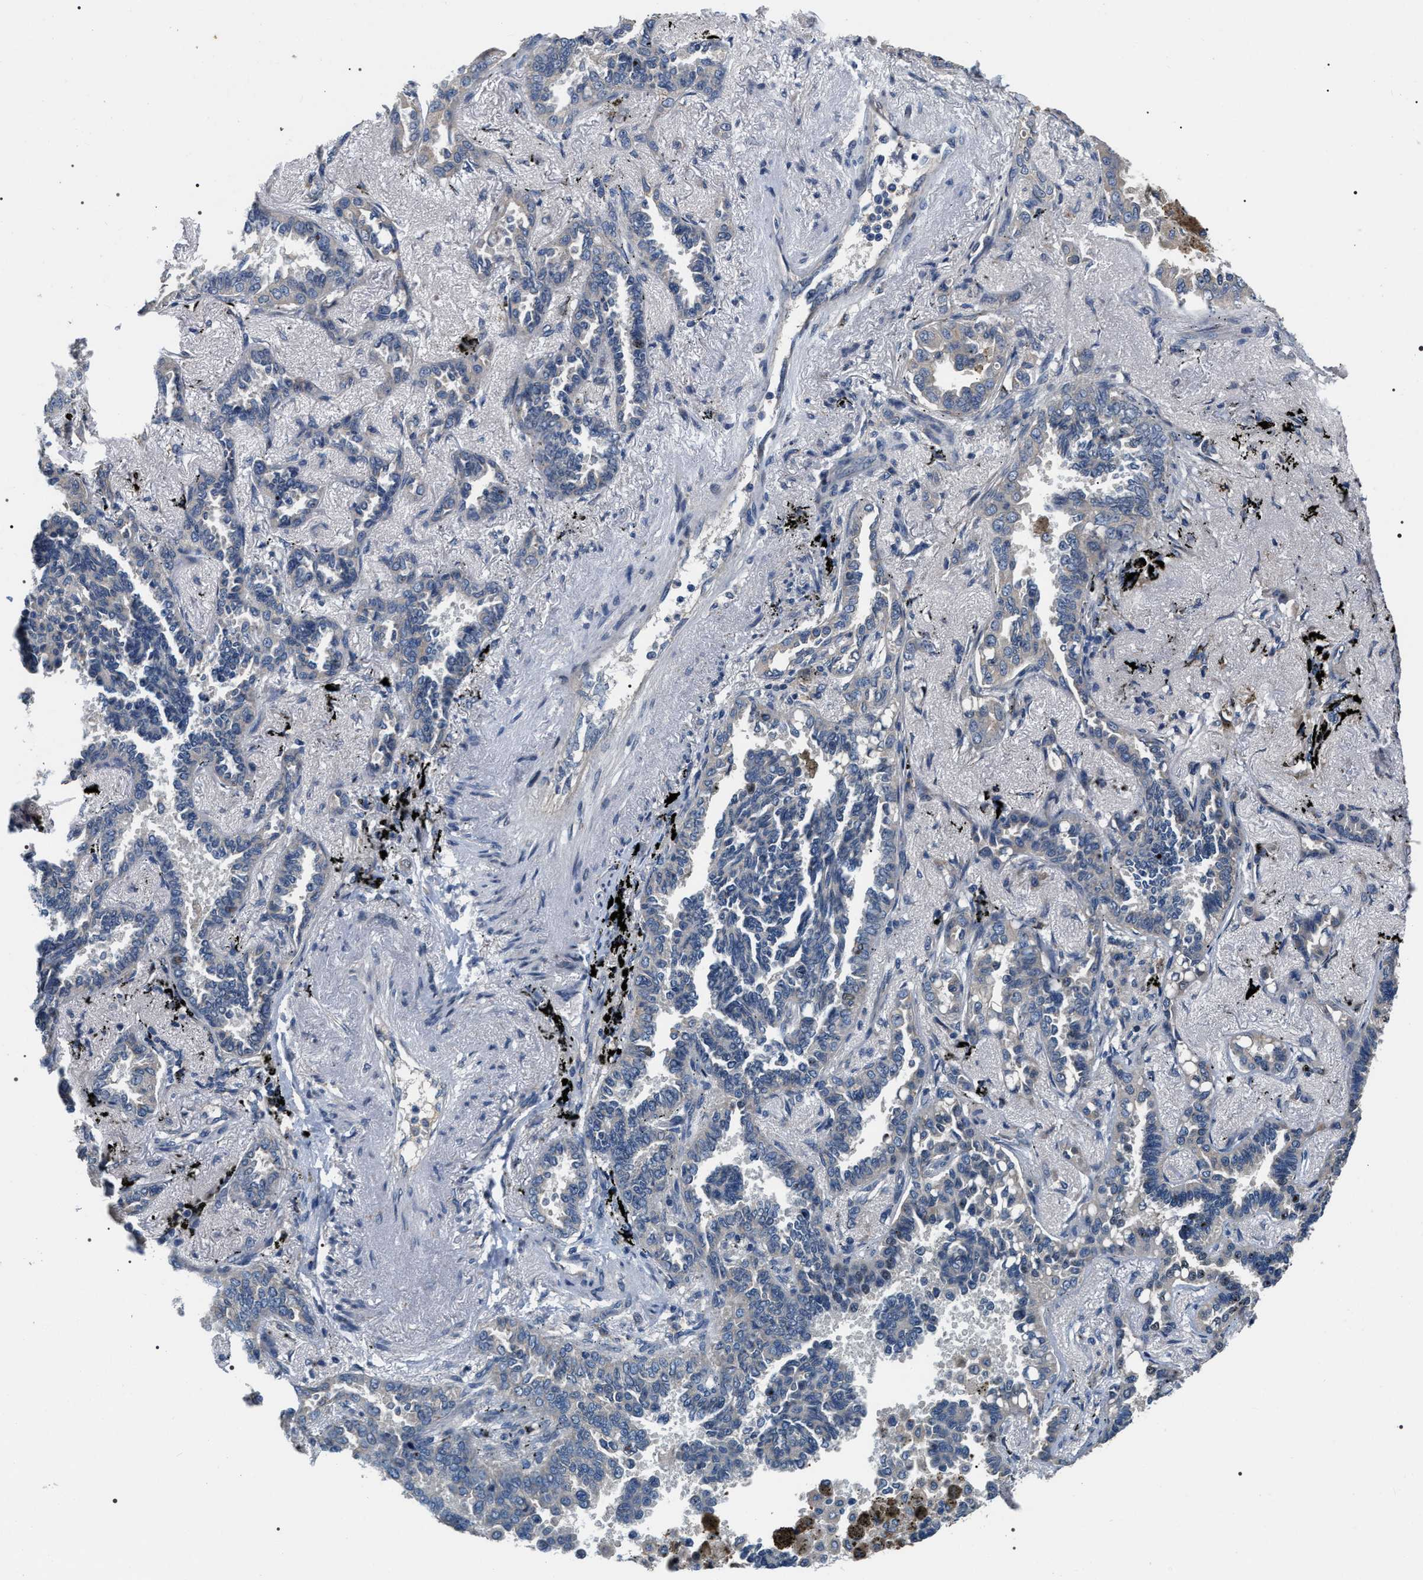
{"staining": {"intensity": "negative", "quantity": "none", "location": "none"}, "tissue": "lung cancer", "cell_type": "Tumor cells", "image_type": "cancer", "snomed": [{"axis": "morphology", "description": "Adenocarcinoma, NOS"}, {"axis": "topography", "description": "Lung"}], "caption": "The immunohistochemistry photomicrograph has no significant staining in tumor cells of lung cancer (adenocarcinoma) tissue.", "gene": "IFT81", "patient": {"sex": "male", "age": 59}}